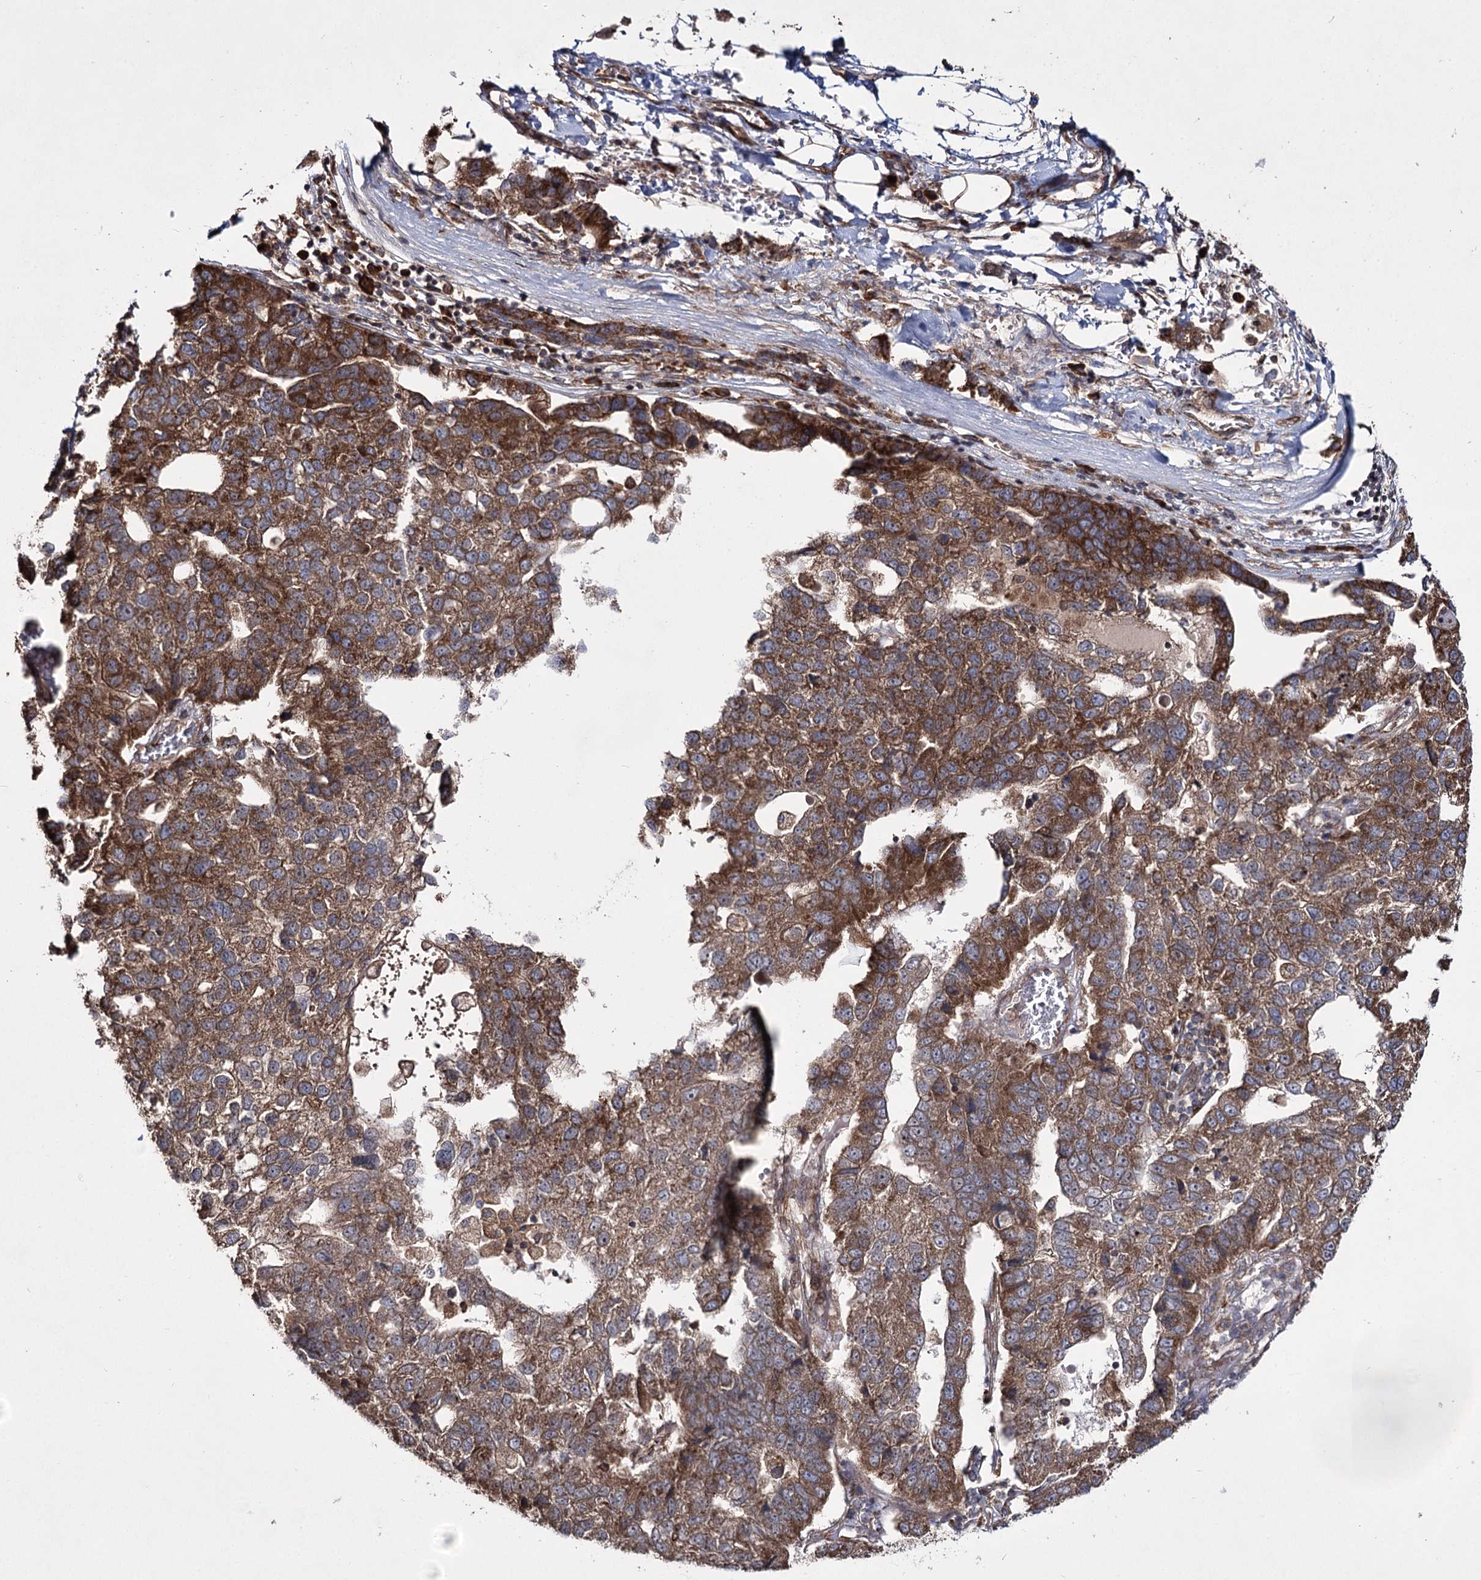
{"staining": {"intensity": "moderate", "quantity": ">75%", "location": "cytoplasmic/membranous"}, "tissue": "pancreatic cancer", "cell_type": "Tumor cells", "image_type": "cancer", "snomed": [{"axis": "morphology", "description": "Adenocarcinoma, NOS"}, {"axis": "topography", "description": "Pancreas"}], "caption": "Immunohistochemical staining of human pancreatic cancer (adenocarcinoma) demonstrates medium levels of moderate cytoplasmic/membranous protein expression in about >75% of tumor cells.", "gene": "HECTD2", "patient": {"sex": "female", "age": 61}}